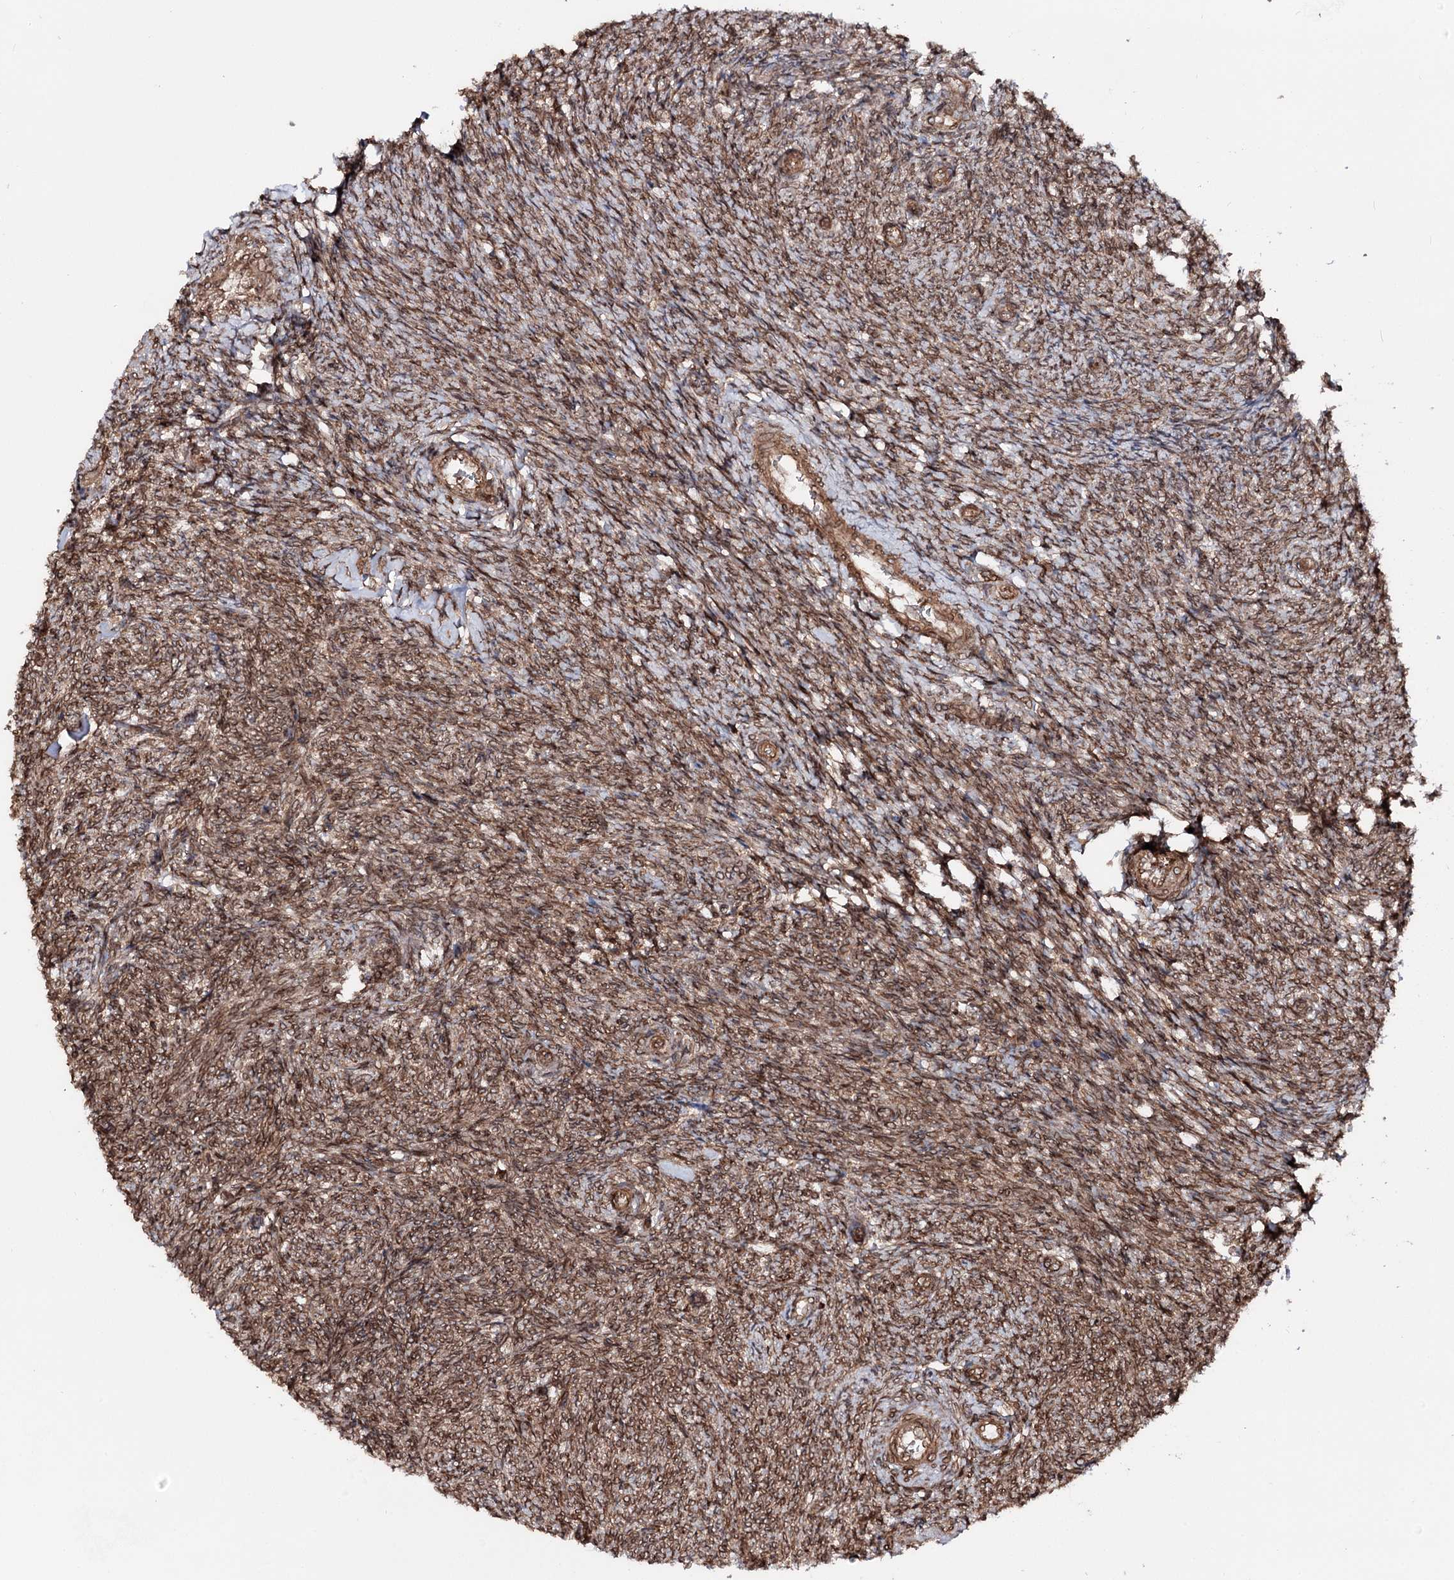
{"staining": {"intensity": "moderate", "quantity": ">75%", "location": "cytoplasmic/membranous,nuclear"}, "tissue": "ovary", "cell_type": "Ovarian stroma cells", "image_type": "normal", "snomed": [{"axis": "morphology", "description": "Normal tissue, NOS"}, {"axis": "topography", "description": "Ovary"}], "caption": "High-magnification brightfield microscopy of normal ovary stained with DAB (3,3'-diaminobenzidine) (brown) and counterstained with hematoxylin (blue). ovarian stroma cells exhibit moderate cytoplasmic/membranous,nuclear expression is seen in approximately>75% of cells.", "gene": "FGFR1OP2", "patient": {"sex": "female", "age": 44}}